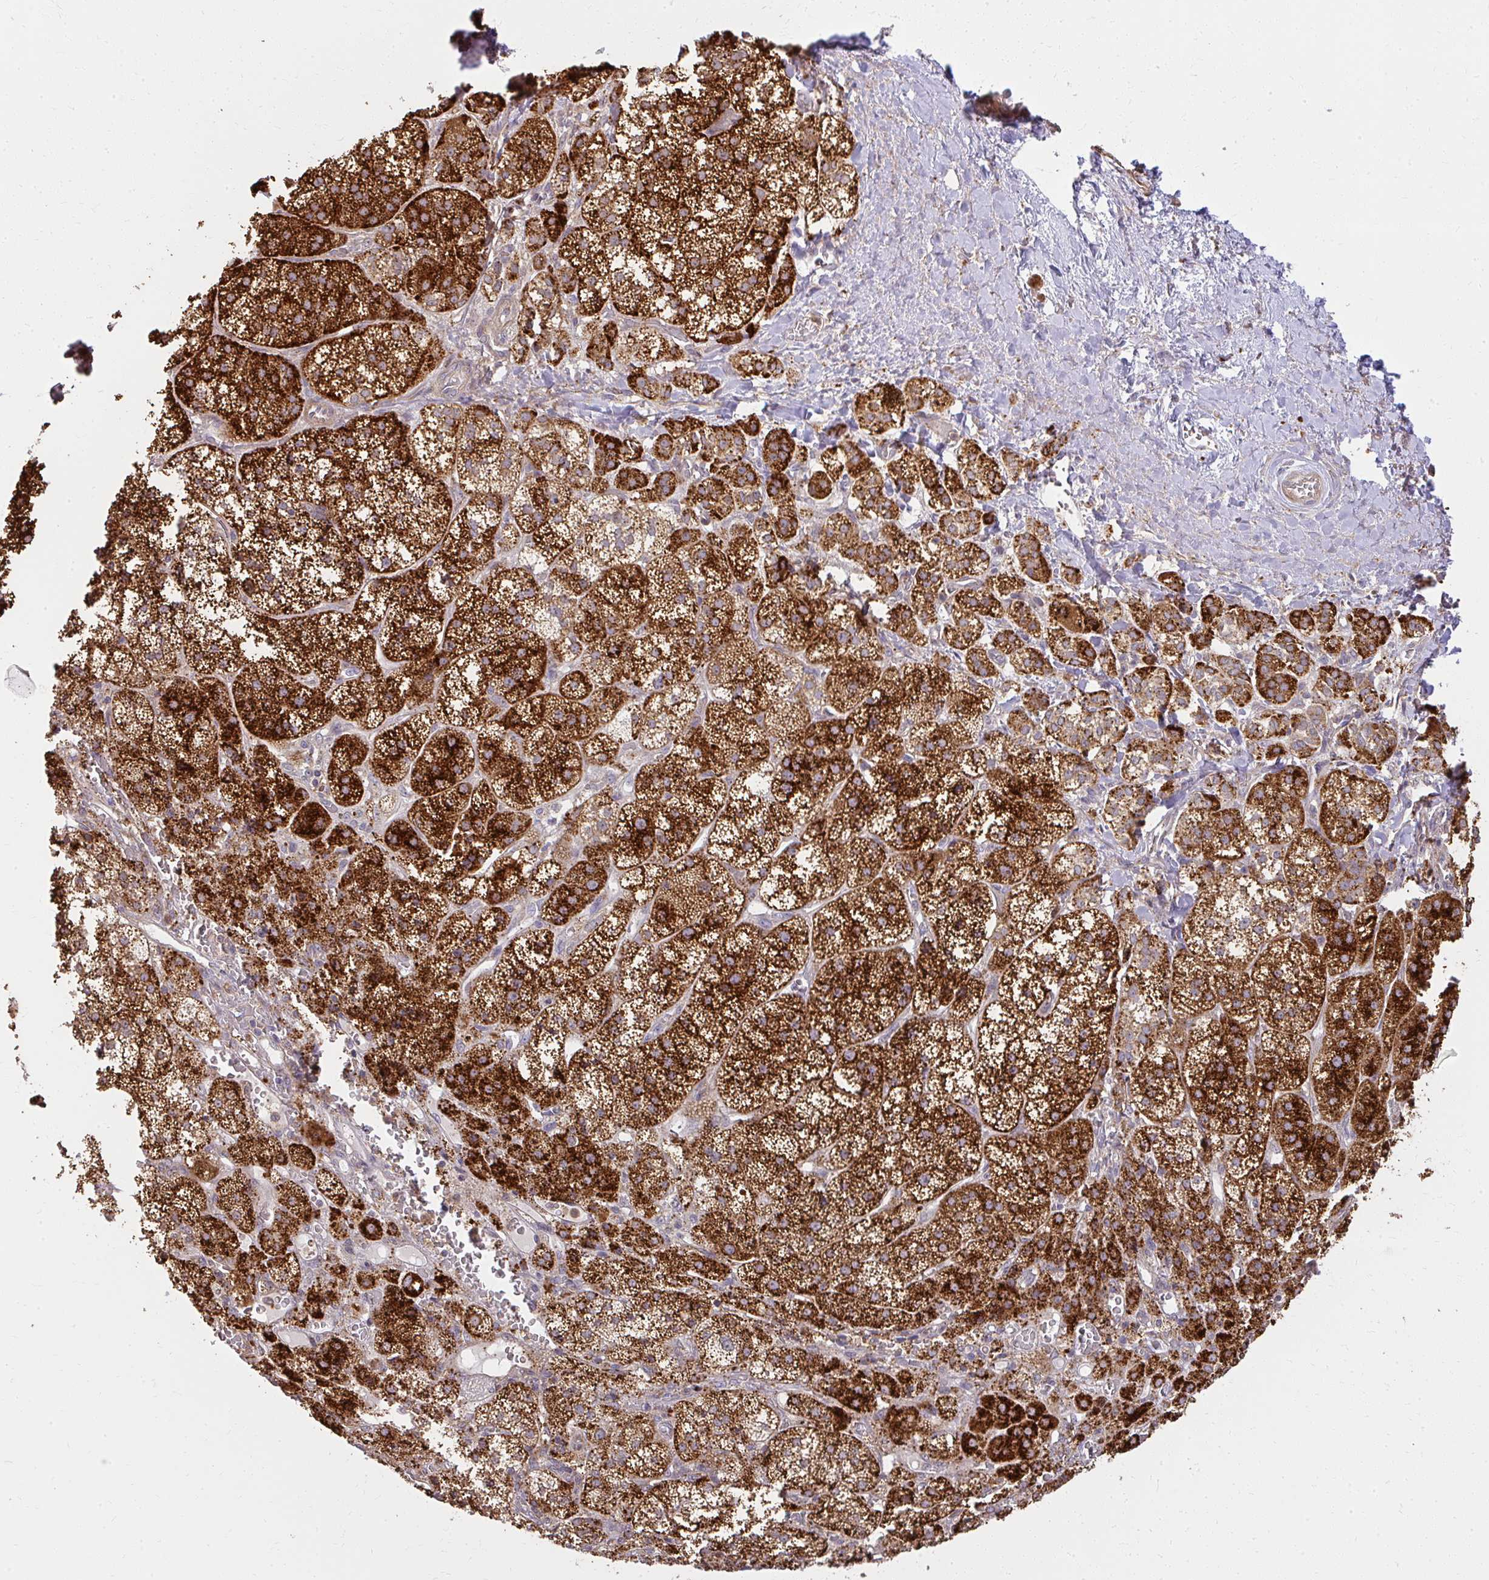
{"staining": {"intensity": "strong", "quantity": ">75%", "location": "cytoplasmic/membranous"}, "tissue": "adrenal gland", "cell_type": "Glandular cells", "image_type": "normal", "snomed": [{"axis": "morphology", "description": "Normal tissue, NOS"}, {"axis": "topography", "description": "Adrenal gland"}], "caption": "An IHC micrograph of benign tissue is shown. Protein staining in brown labels strong cytoplasmic/membranous positivity in adrenal gland within glandular cells. The protein of interest is stained brown, and the nuclei are stained in blue (DAB IHC with brightfield microscopy, high magnification).", "gene": "GNS", "patient": {"sex": "female", "age": 60}}